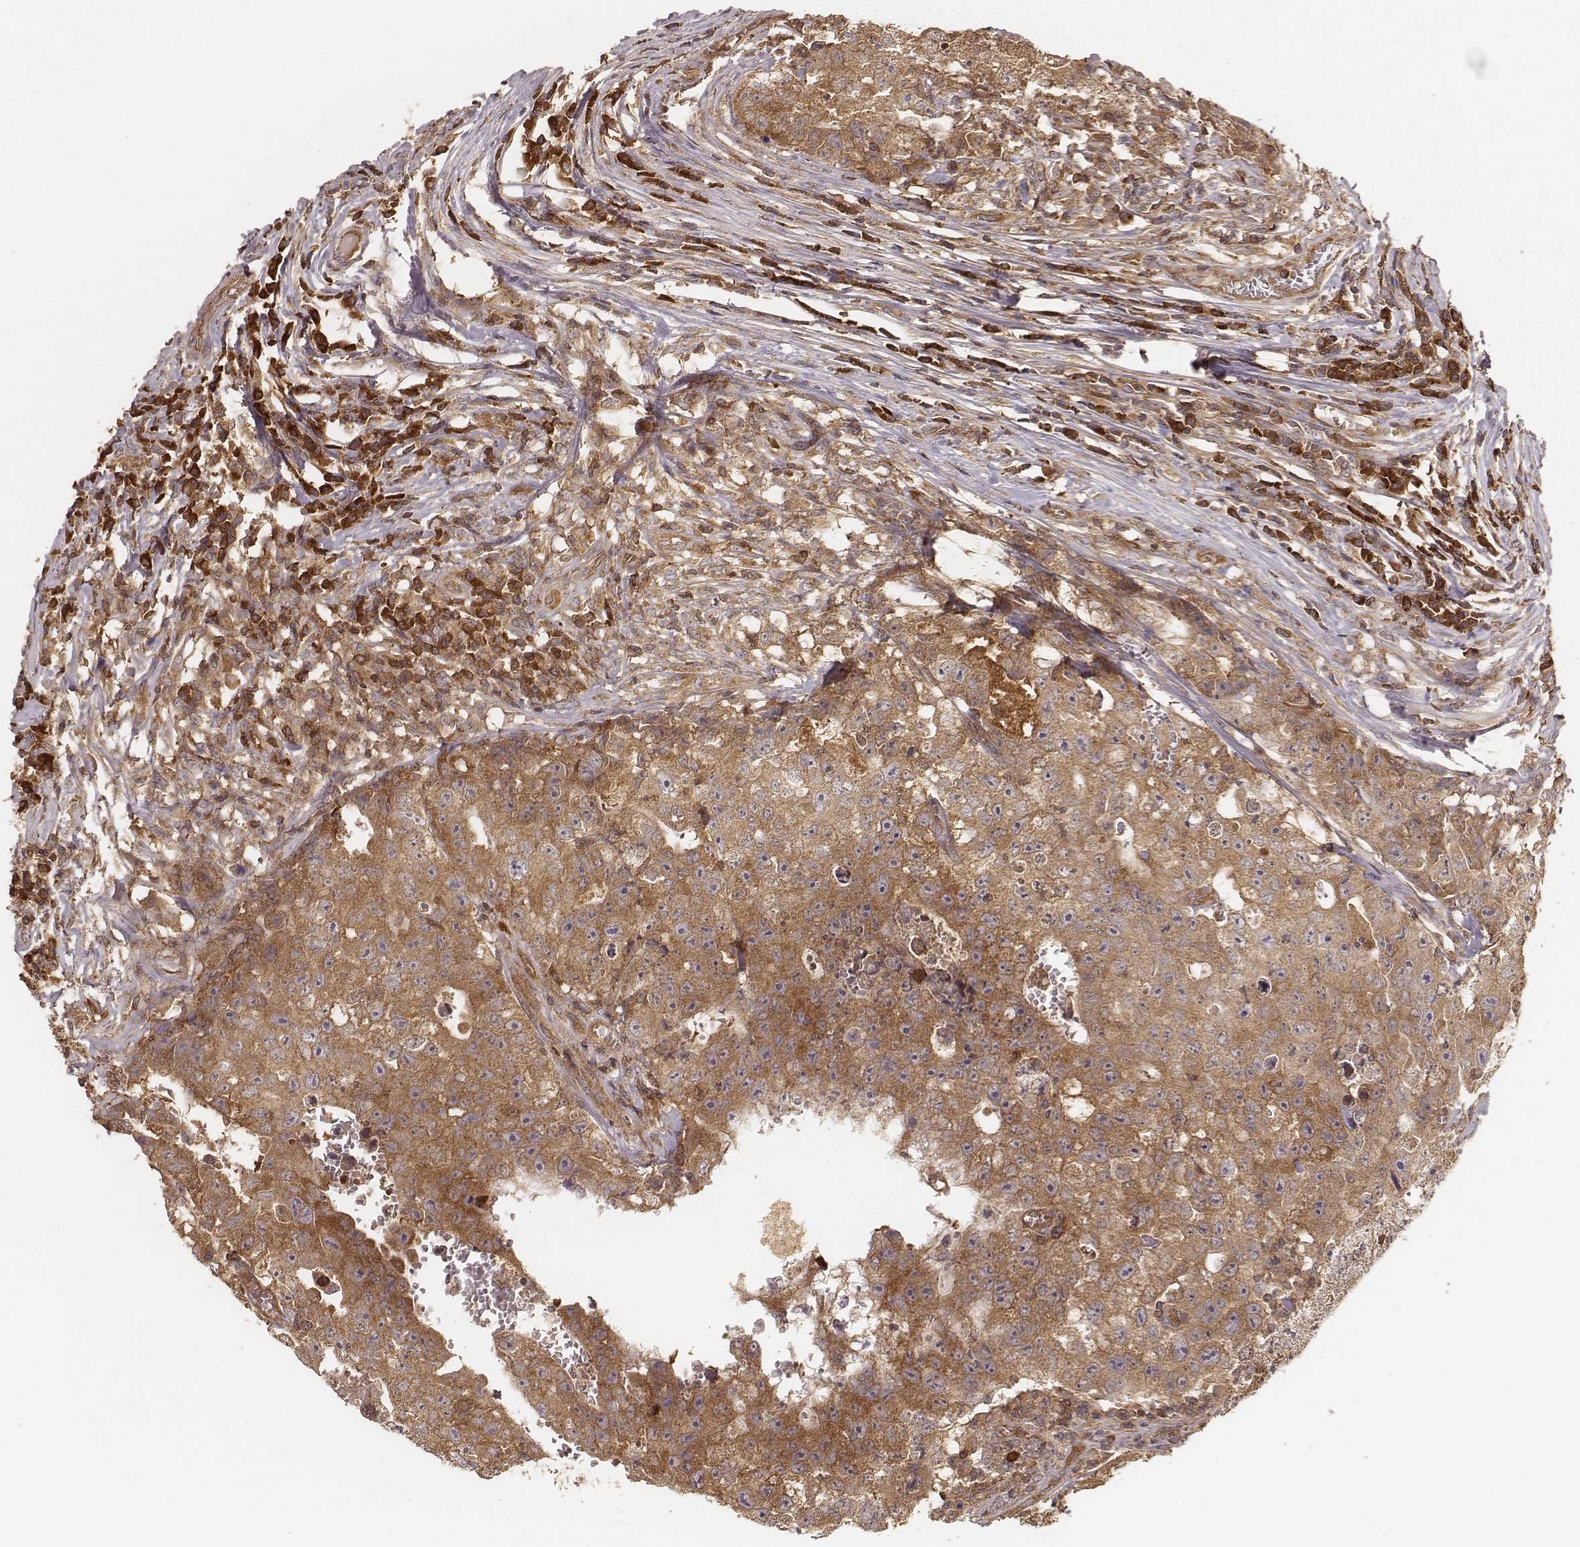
{"staining": {"intensity": "moderate", "quantity": ">75%", "location": "cytoplasmic/membranous"}, "tissue": "testis cancer", "cell_type": "Tumor cells", "image_type": "cancer", "snomed": [{"axis": "morphology", "description": "Carcinoma, Embryonal, NOS"}, {"axis": "topography", "description": "Testis"}], "caption": "Testis cancer stained with a brown dye exhibits moderate cytoplasmic/membranous positive staining in approximately >75% of tumor cells.", "gene": "CARS1", "patient": {"sex": "male", "age": 36}}